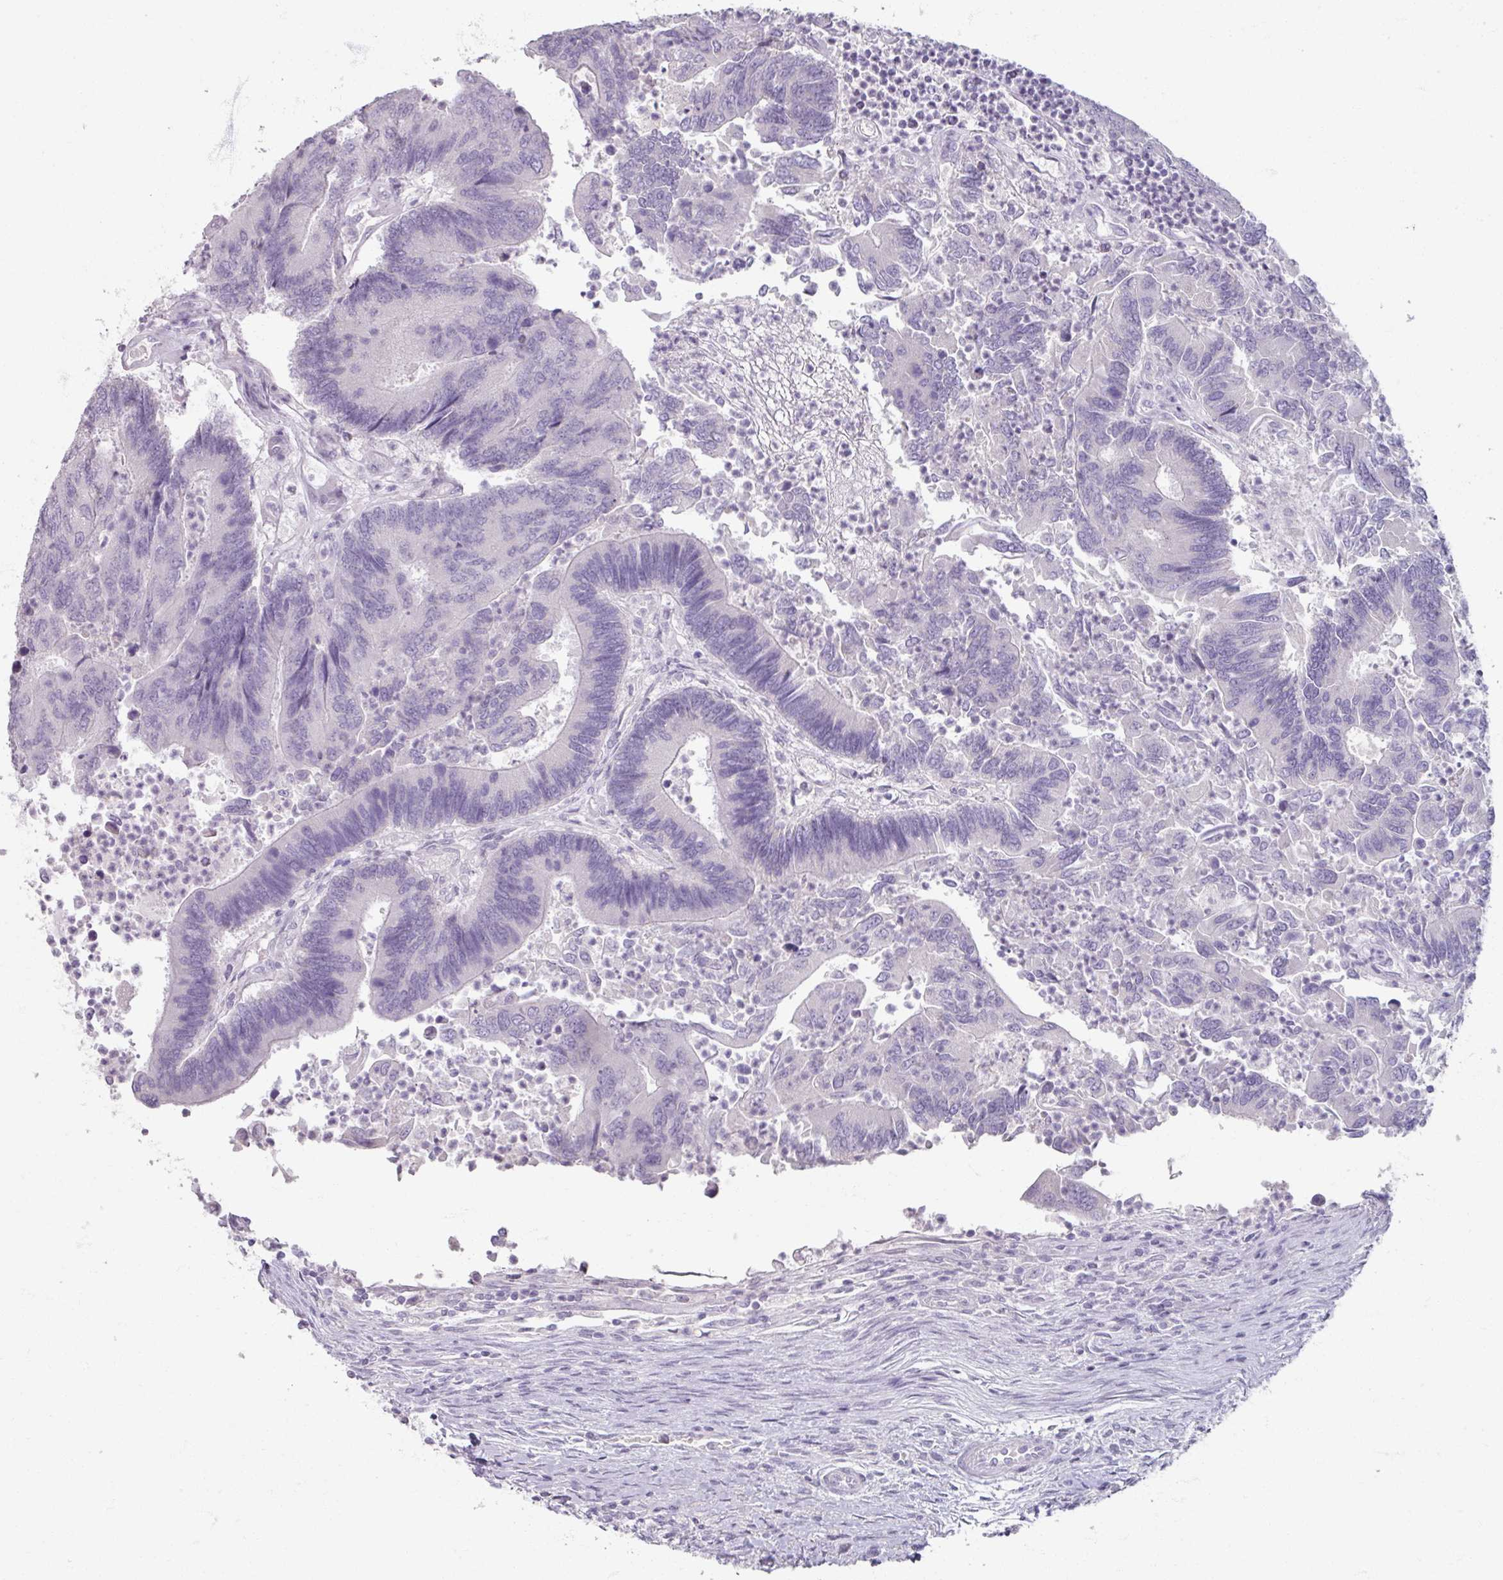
{"staining": {"intensity": "negative", "quantity": "none", "location": "none"}, "tissue": "colorectal cancer", "cell_type": "Tumor cells", "image_type": "cancer", "snomed": [{"axis": "morphology", "description": "Adenocarcinoma, NOS"}, {"axis": "topography", "description": "Colon"}], "caption": "A high-resolution image shows immunohistochemistry staining of colorectal cancer (adenocarcinoma), which shows no significant staining in tumor cells.", "gene": "TG", "patient": {"sex": "female", "age": 67}}